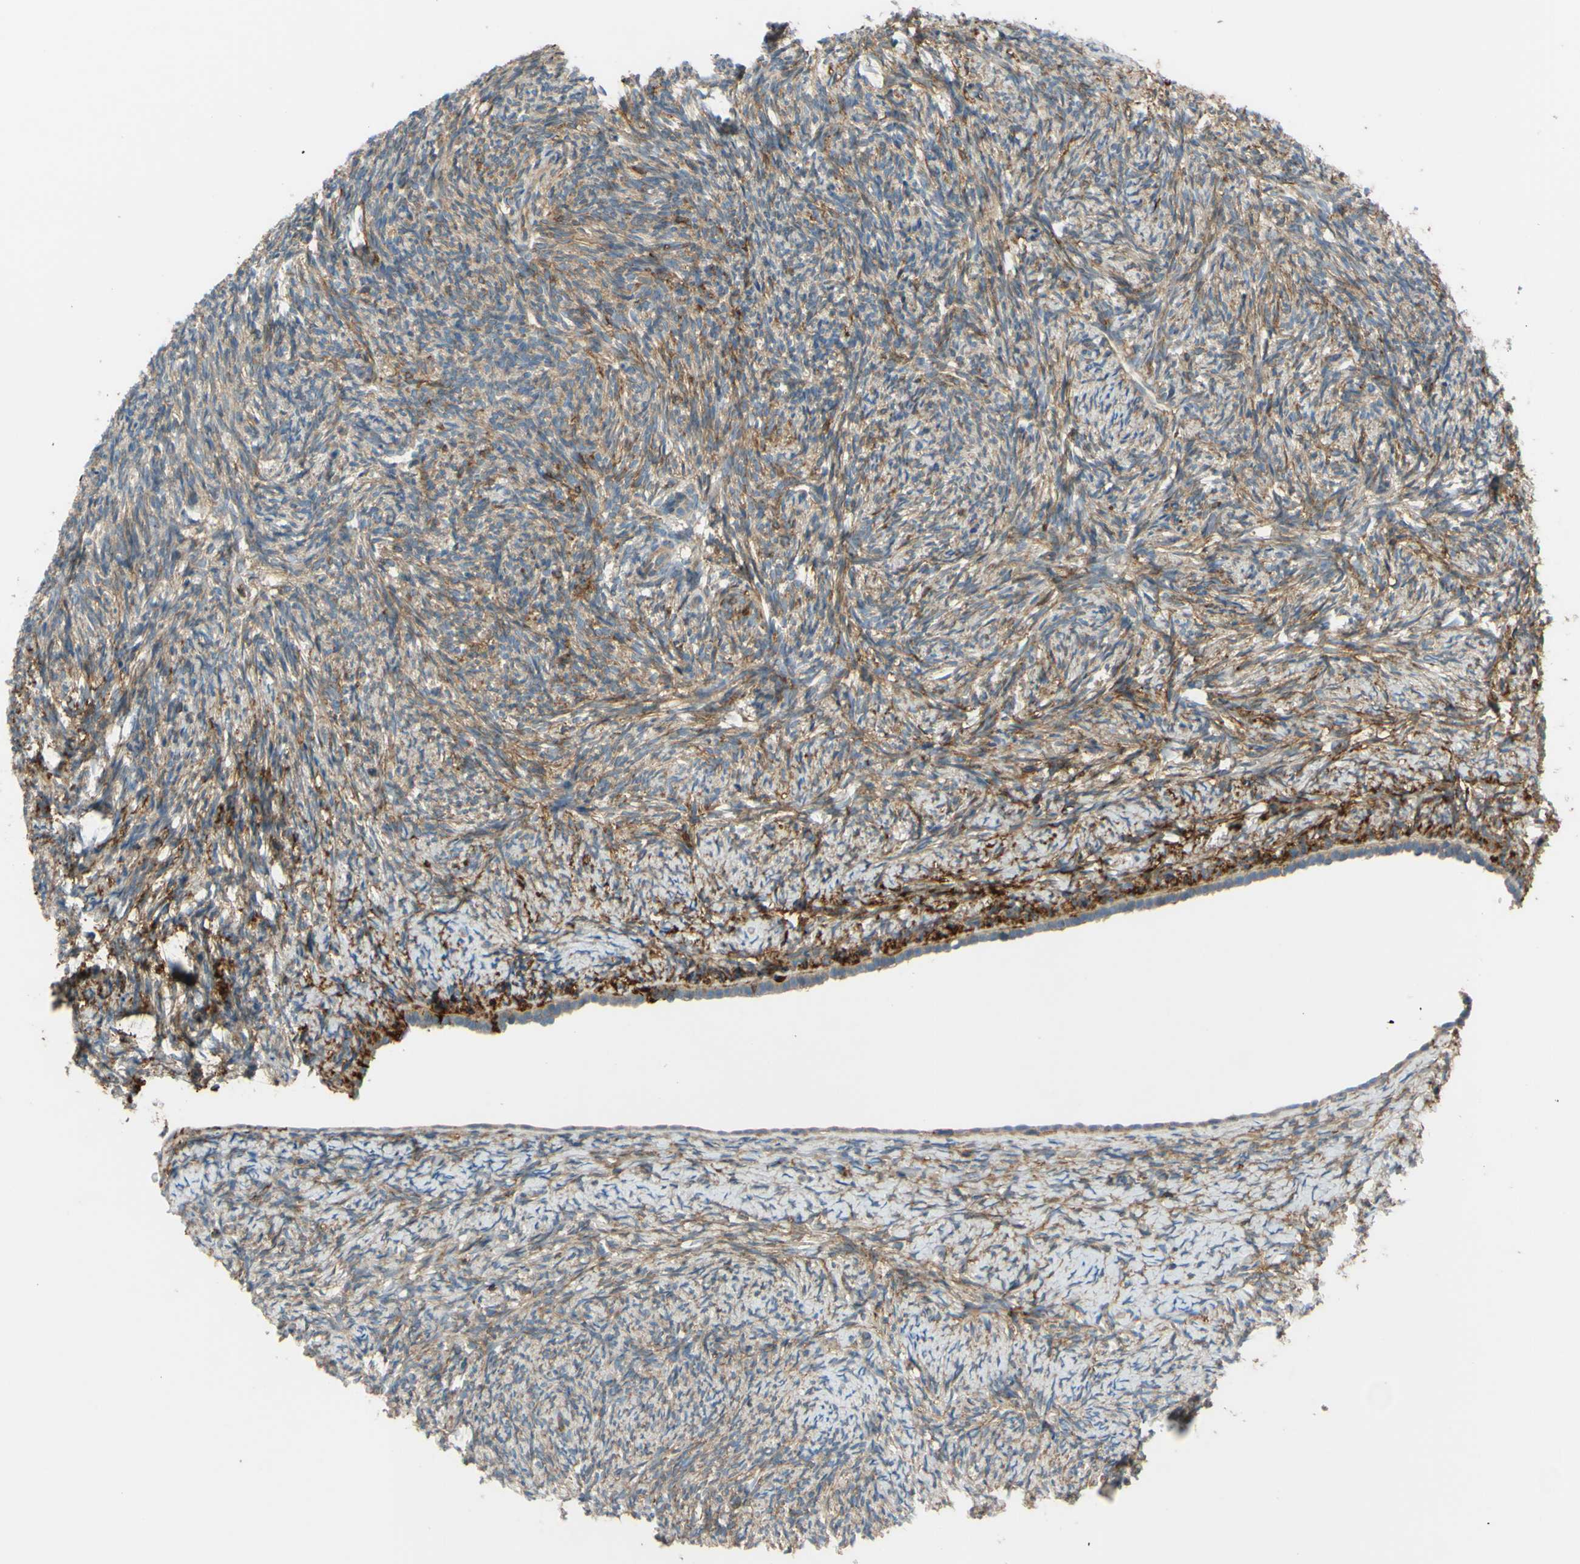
{"staining": {"intensity": "moderate", "quantity": "25%-75%", "location": "cytoplasmic/membranous"}, "tissue": "ovary", "cell_type": "Ovarian stroma cells", "image_type": "normal", "snomed": [{"axis": "morphology", "description": "Normal tissue, NOS"}, {"axis": "topography", "description": "Ovary"}], "caption": "Immunohistochemistry (DAB (3,3'-diaminobenzidine)) staining of normal human ovary exhibits moderate cytoplasmic/membranous protein positivity in approximately 25%-75% of ovarian stroma cells.", "gene": "POR", "patient": {"sex": "female", "age": 60}}